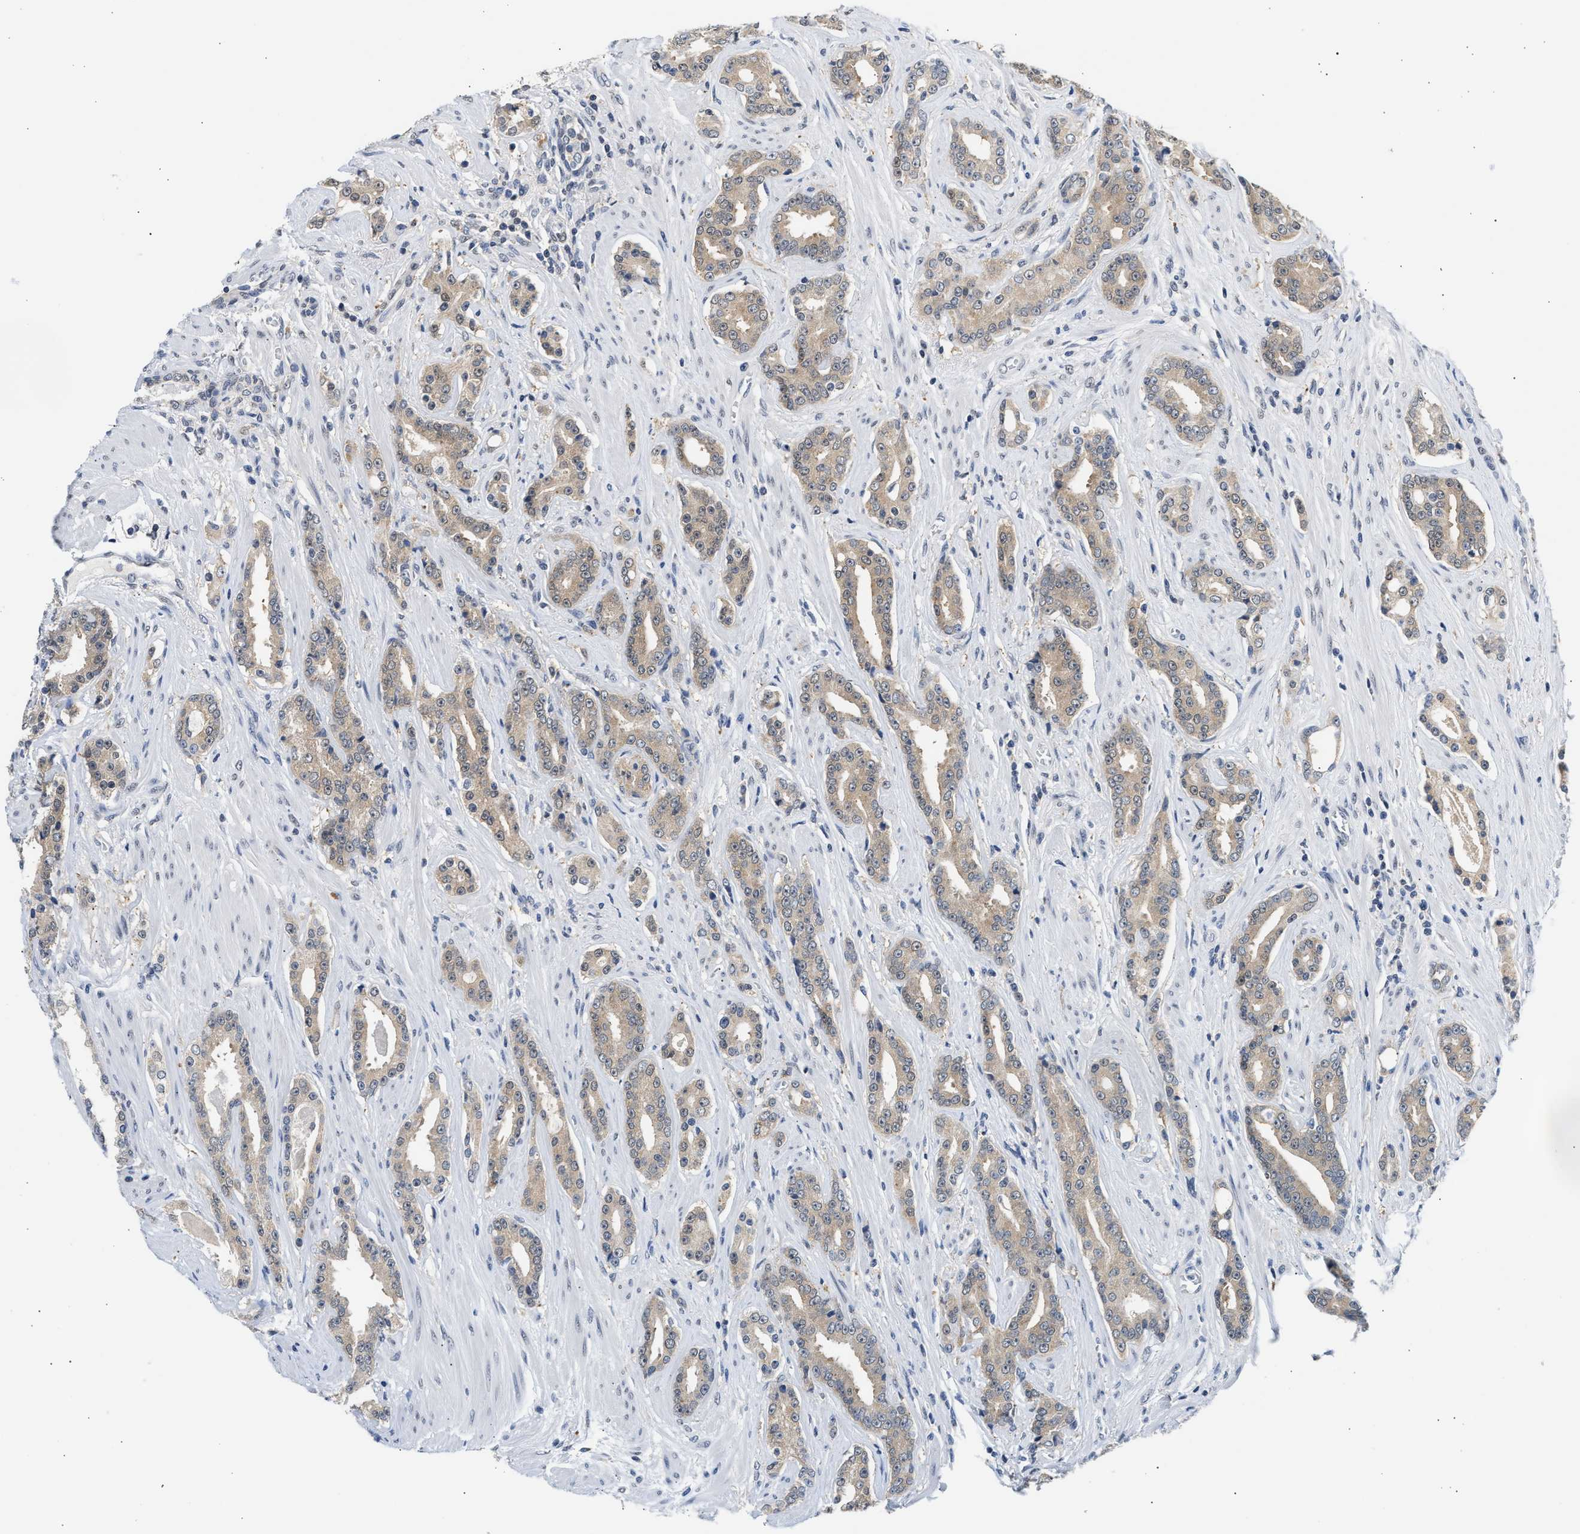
{"staining": {"intensity": "weak", "quantity": "25%-75%", "location": "cytoplasmic/membranous"}, "tissue": "prostate cancer", "cell_type": "Tumor cells", "image_type": "cancer", "snomed": [{"axis": "morphology", "description": "Adenocarcinoma, High grade"}, {"axis": "topography", "description": "Prostate"}], "caption": "High-grade adenocarcinoma (prostate) stained with DAB IHC shows low levels of weak cytoplasmic/membranous expression in approximately 25%-75% of tumor cells. The staining was performed using DAB, with brown indicating positive protein expression. Nuclei are stained blue with hematoxylin.", "gene": "PPM1L", "patient": {"sex": "male", "age": 71}}